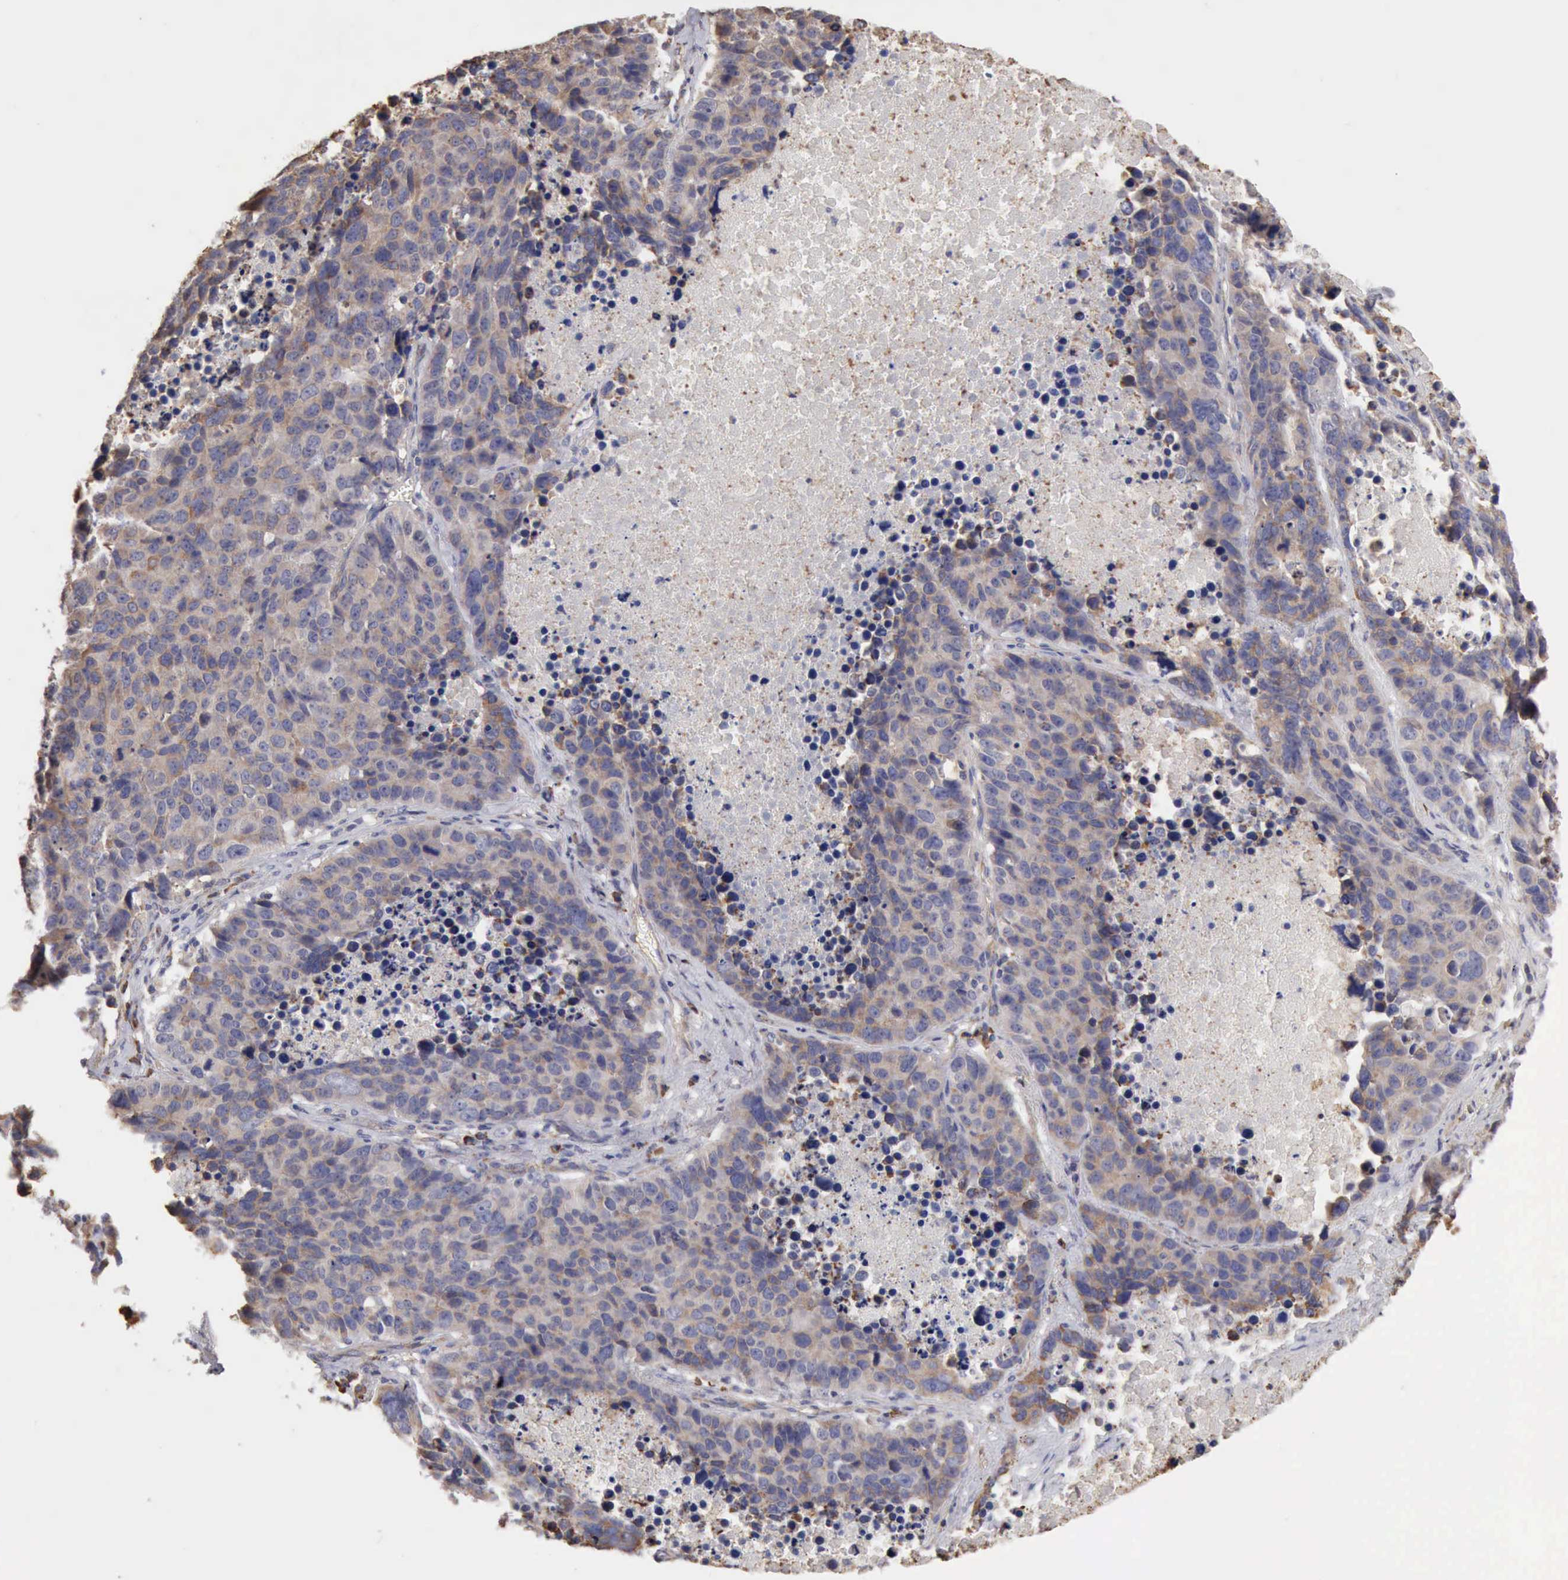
{"staining": {"intensity": "weak", "quantity": "25%-75%", "location": "cytoplasmic/membranous"}, "tissue": "lung cancer", "cell_type": "Tumor cells", "image_type": "cancer", "snomed": [{"axis": "morphology", "description": "Carcinoid, malignant, NOS"}, {"axis": "topography", "description": "Lung"}], "caption": "Immunohistochemistry (IHC) of carcinoid (malignant) (lung) displays low levels of weak cytoplasmic/membranous positivity in about 25%-75% of tumor cells.", "gene": "GPR101", "patient": {"sex": "male", "age": 60}}